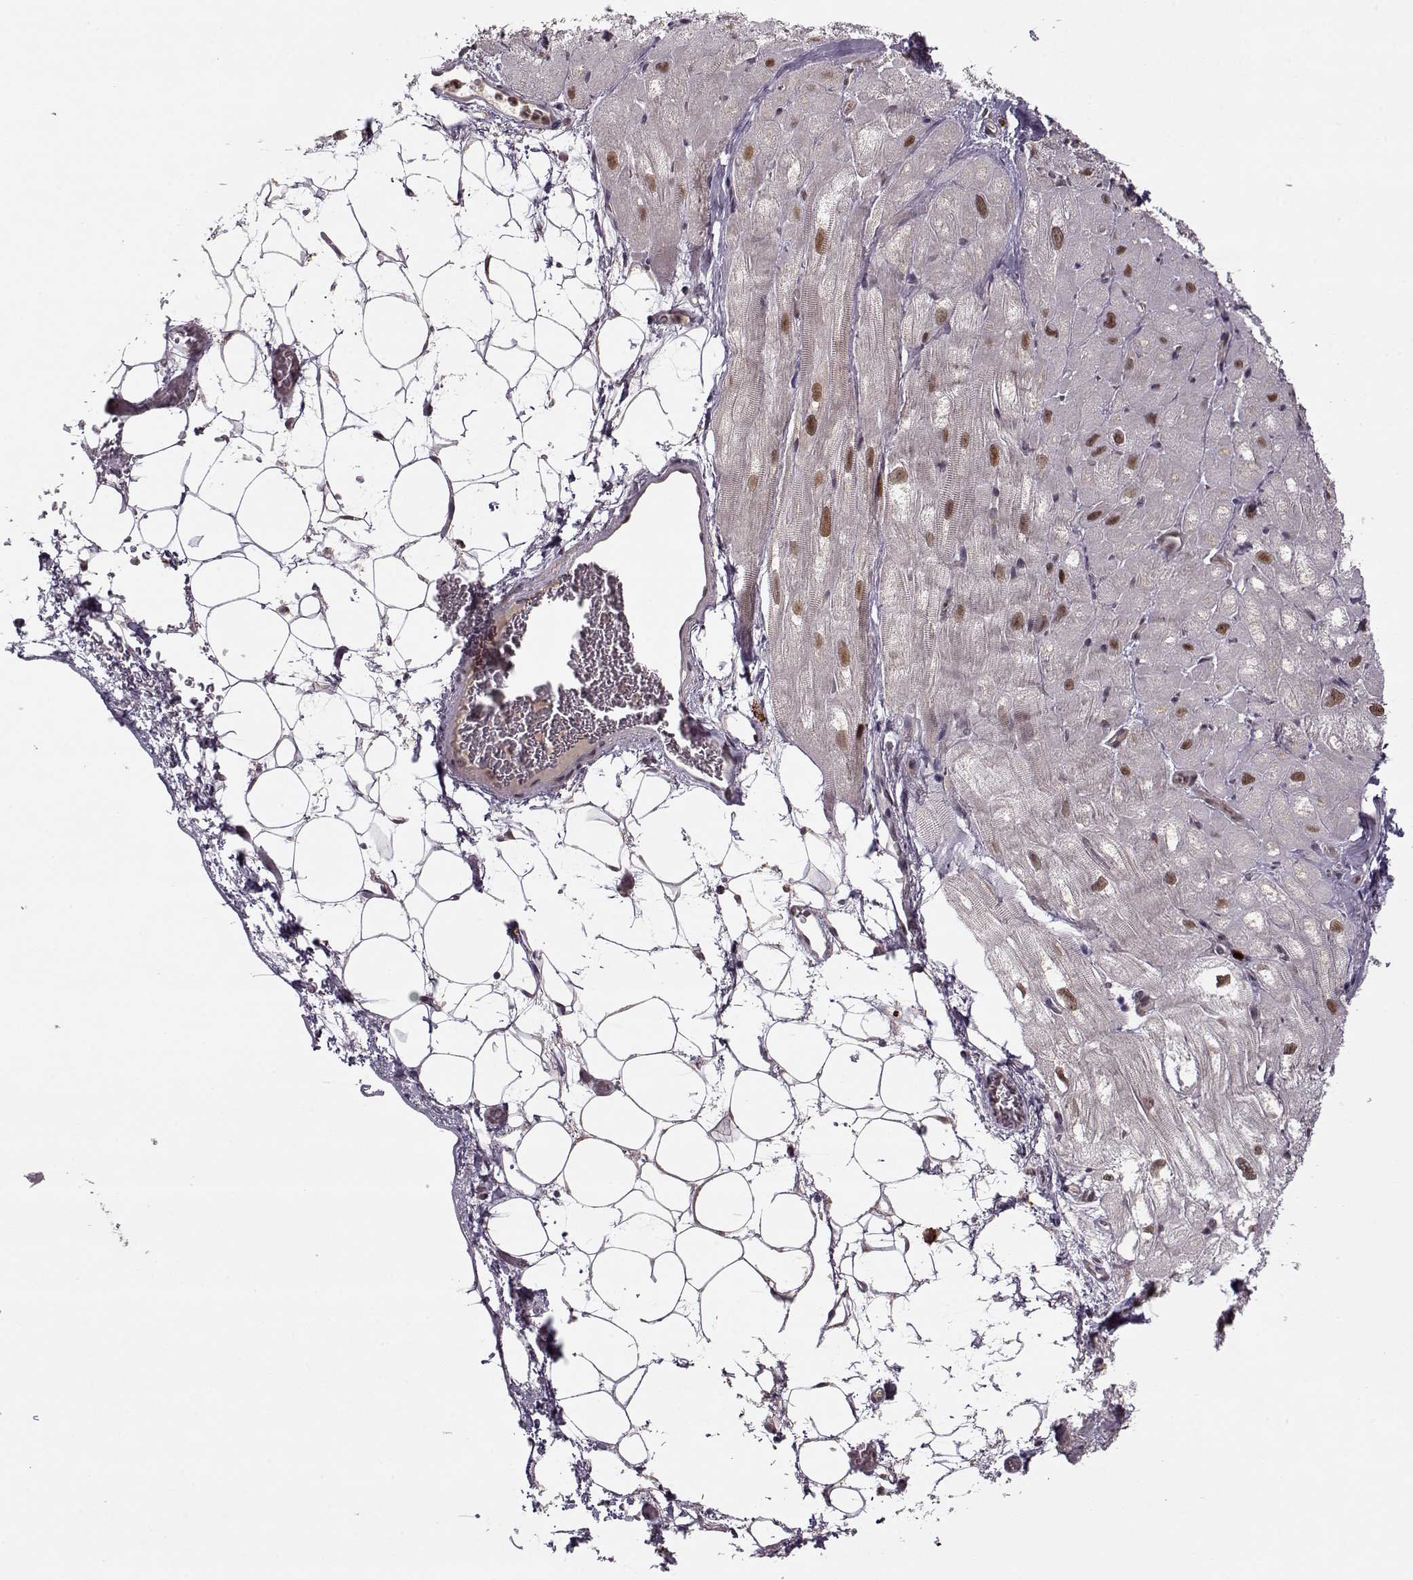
{"staining": {"intensity": "moderate", "quantity": "<25%", "location": "nuclear"}, "tissue": "heart muscle", "cell_type": "Cardiomyocytes", "image_type": "normal", "snomed": [{"axis": "morphology", "description": "Normal tissue, NOS"}, {"axis": "topography", "description": "Heart"}], "caption": "Protein staining by immunohistochemistry (IHC) reveals moderate nuclear staining in approximately <25% of cardiomyocytes in unremarkable heart muscle.", "gene": "DENND4B", "patient": {"sex": "male", "age": 61}}